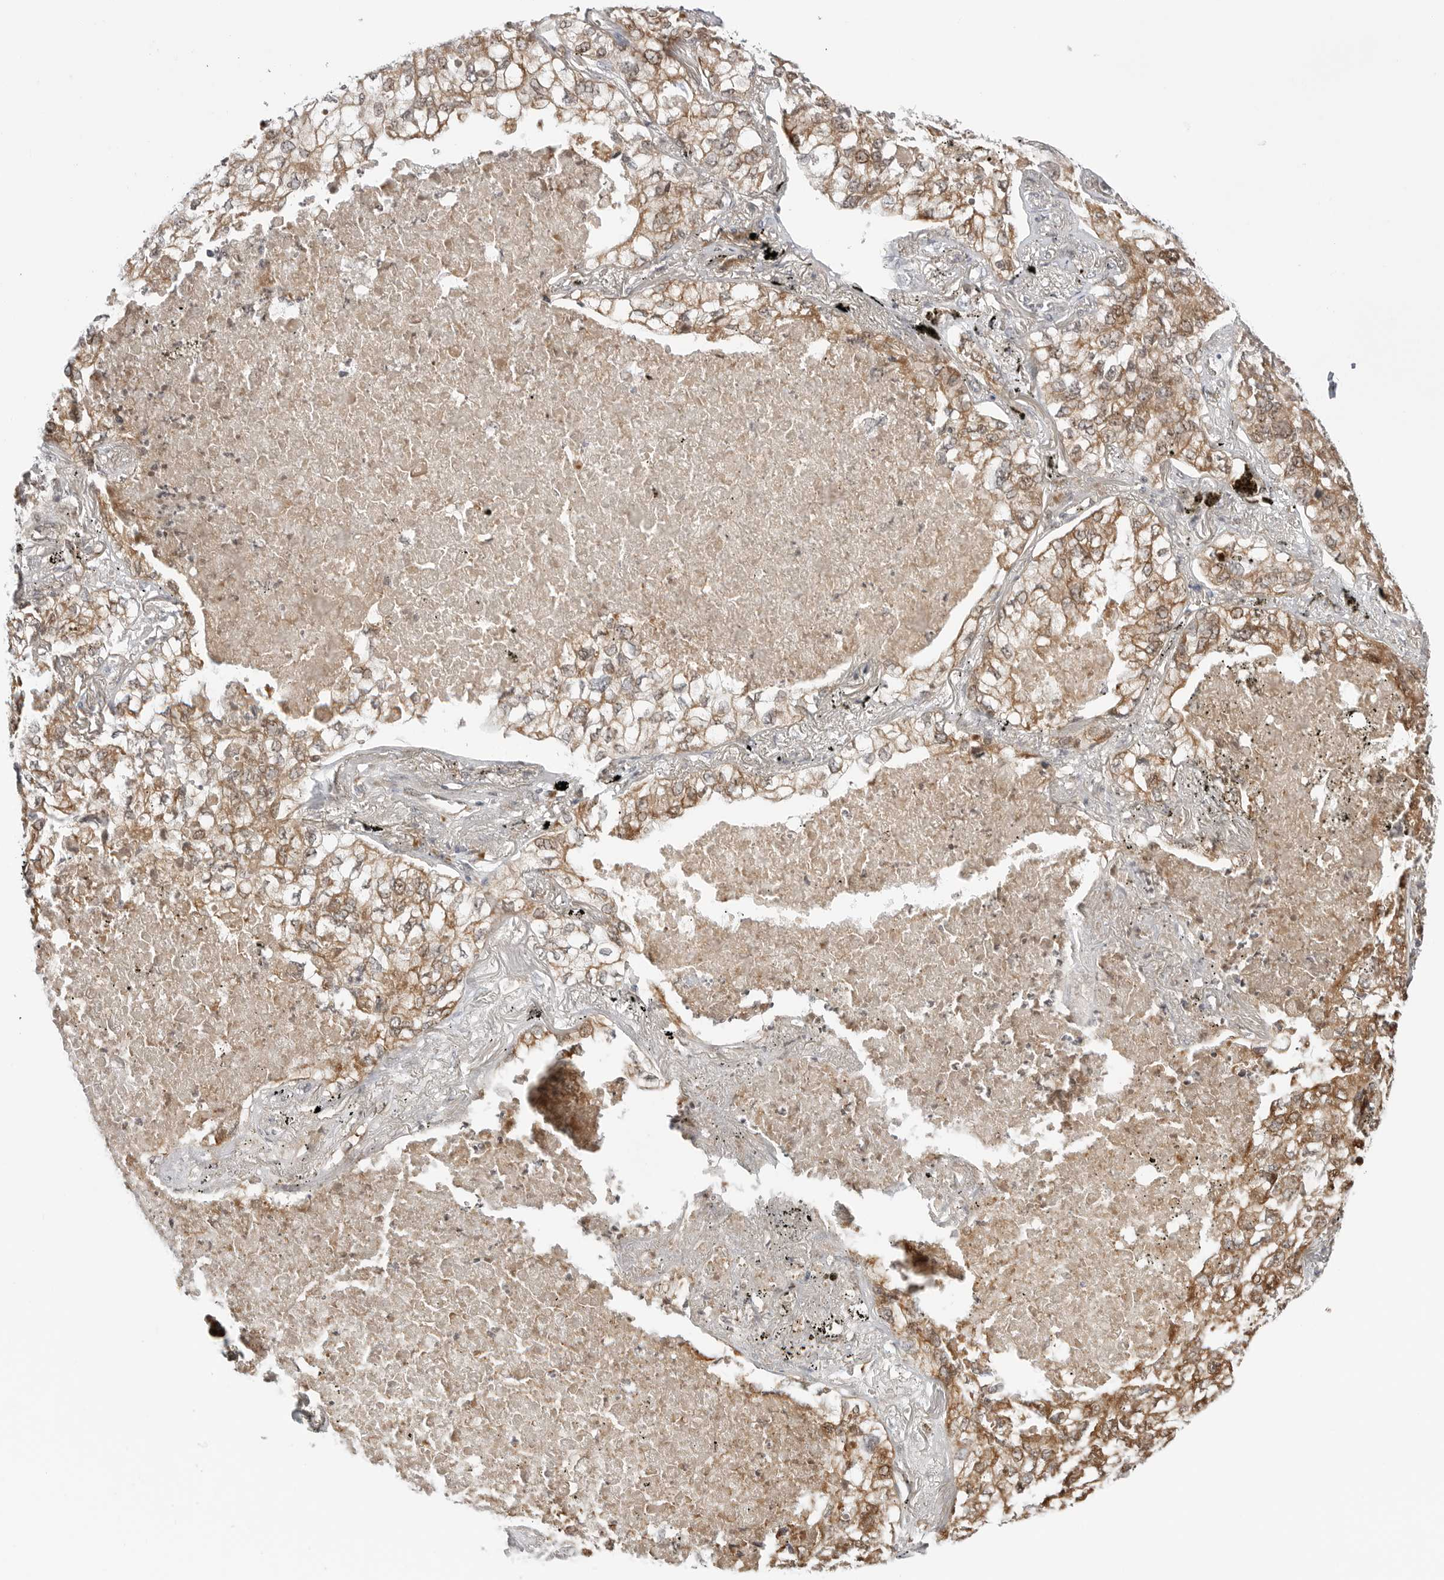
{"staining": {"intensity": "moderate", "quantity": ">75%", "location": "cytoplasmic/membranous"}, "tissue": "lung cancer", "cell_type": "Tumor cells", "image_type": "cancer", "snomed": [{"axis": "morphology", "description": "Adenocarcinoma, NOS"}, {"axis": "topography", "description": "Lung"}], "caption": "Immunohistochemical staining of human lung cancer (adenocarcinoma) displays moderate cytoplasmic/membranous protein positivity in about >75% of tumor cells. The staining was performed using DAB, with brown indicating positive protein expression. Nuclei are stained blue with hematoxylin.", "gene": "TIPRL", "patient": {"sex": "male", "age": 65}}